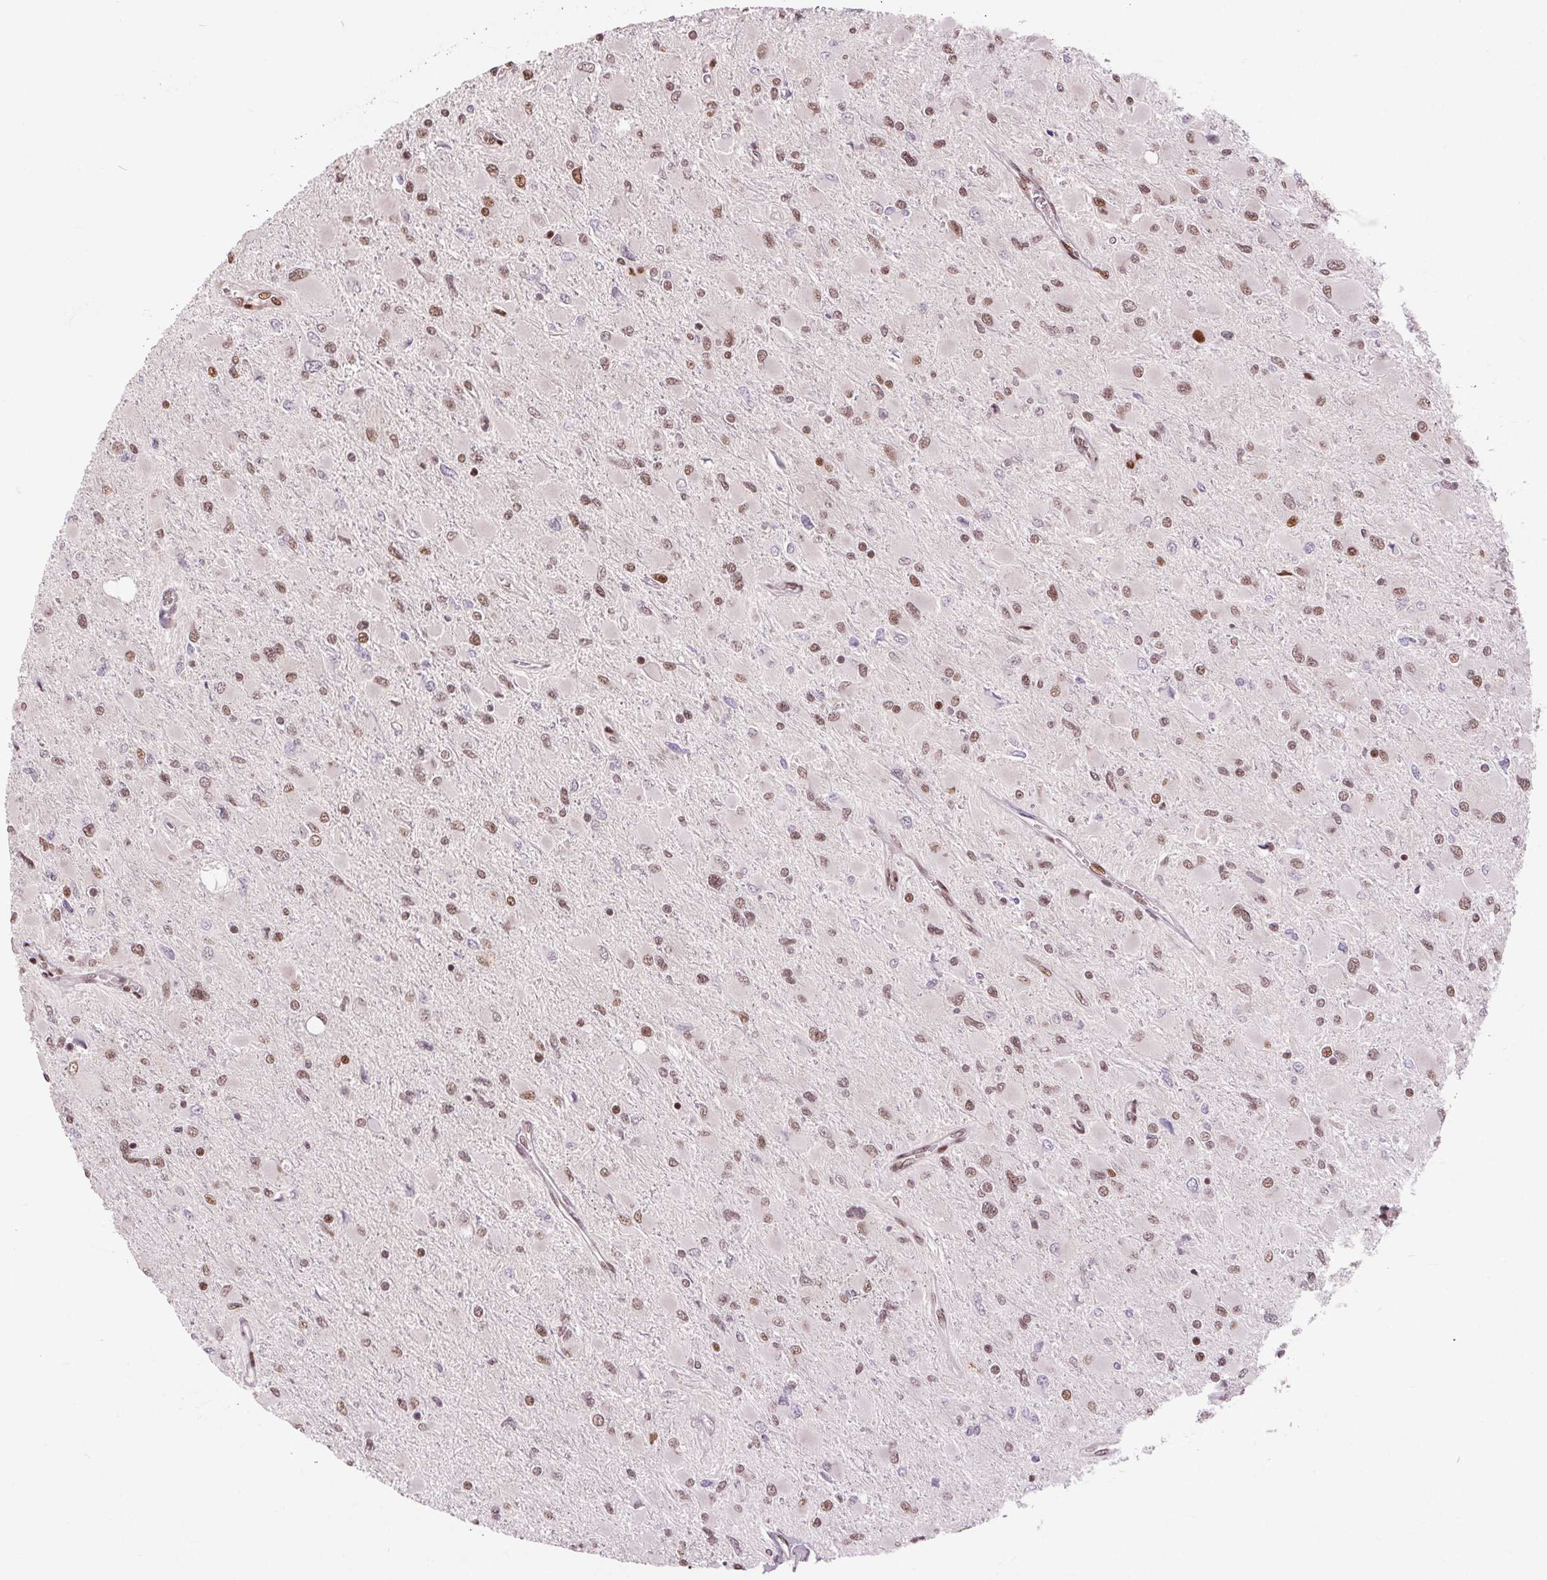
{"staining": {"intensity": "moderate", "quantity": ">75%", "location": "nuclear"}, "tissue": "glioma", "cell_type": "Tumor cells", "image_type": "cancer", "snomed": [{"axis": "morphology", "description": "Glioma, malignant, High grade"}, {"axis": "topography", "description": "Cerebral cortex"}], "caption": "IHC of malignant glioma (high-grade) reveals medium levels of moderate nuclear expression in approximately >75% of tumor cells. (DAB IHC with brightfield microscopy, high magnification).", "gene": "RAD23A", "patient": {"sex": "female", "age": 36}}